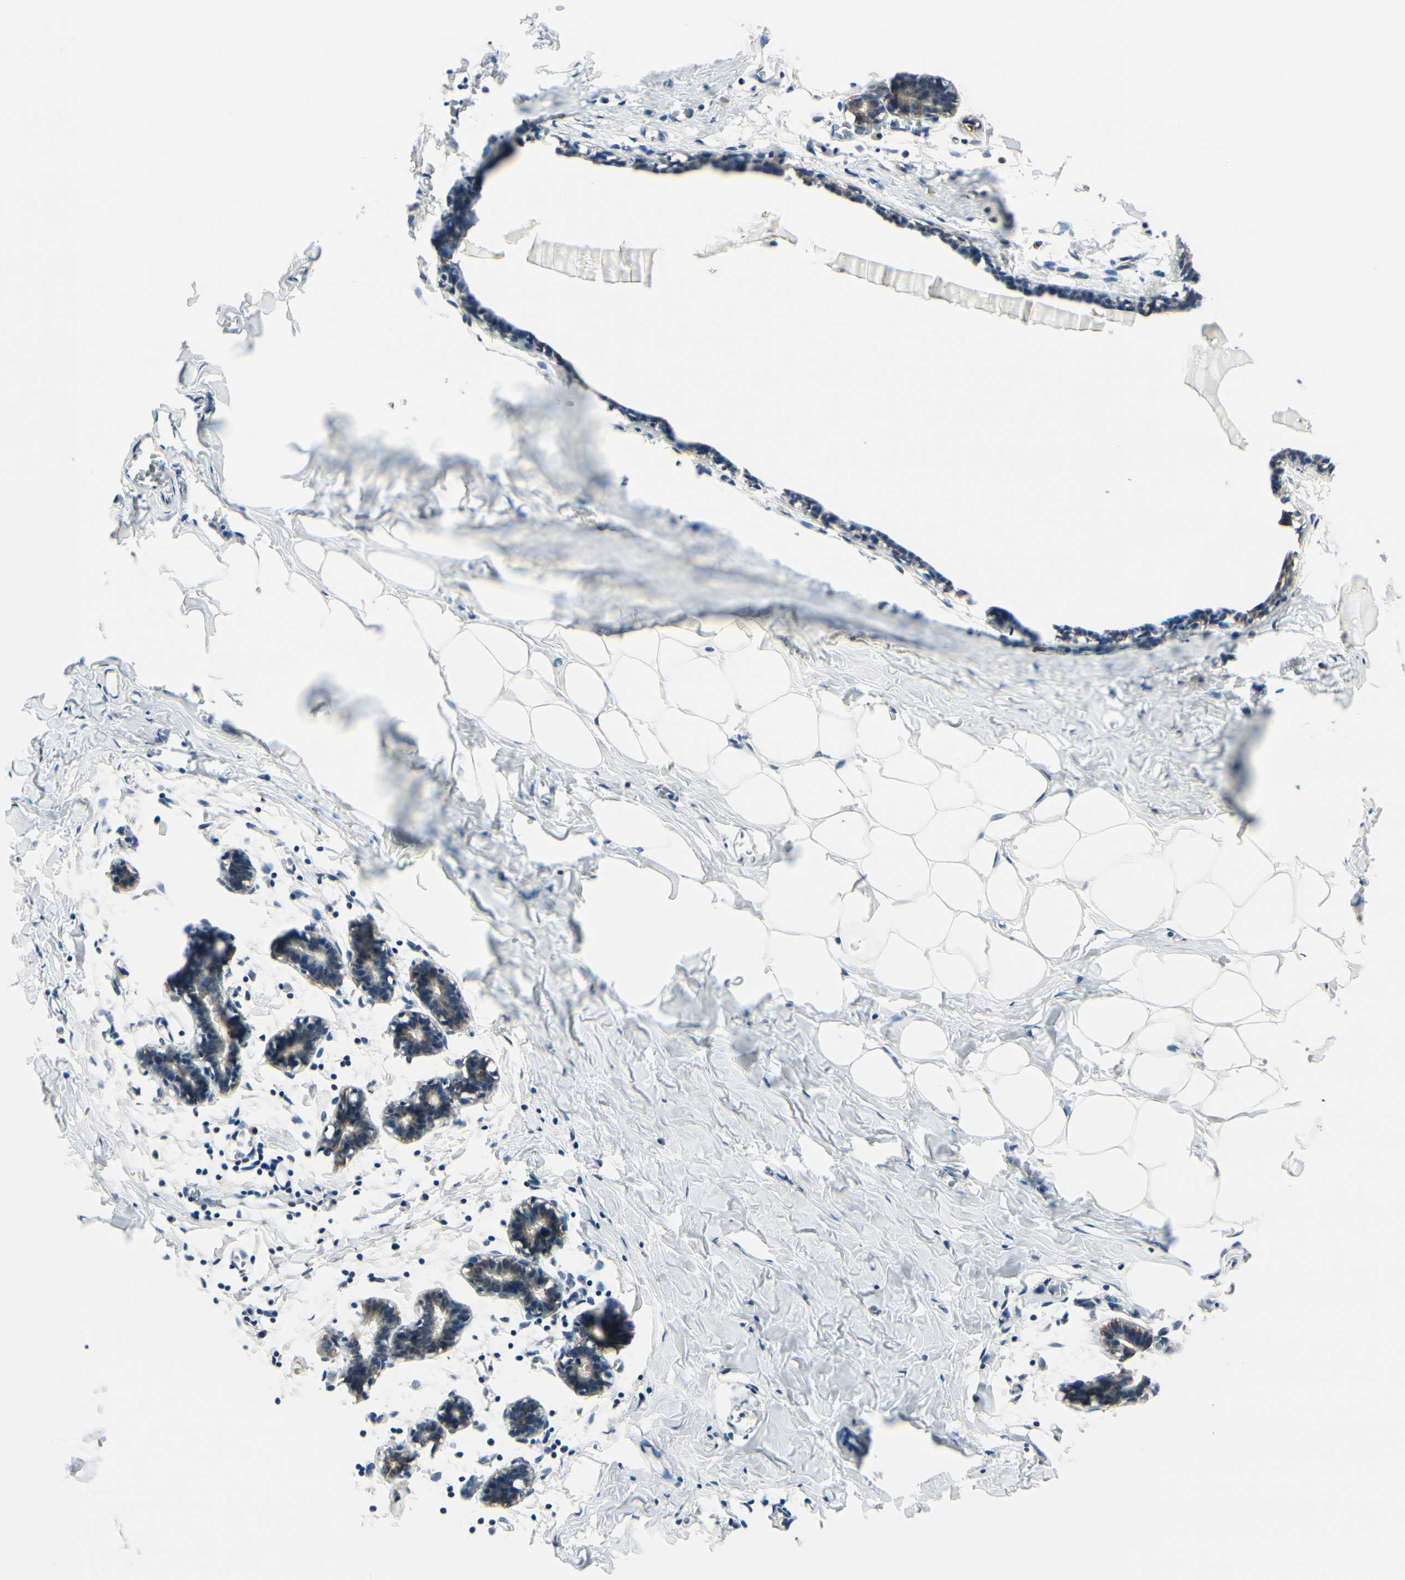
{"staining": {"intensity": "weak", "quantity": "25%-75%", "location": "cytoplasmic/membranous"}, "tissue": "breast", "cell_type": "Adipocytes", "image_type": "normal", "snomed": [{"axis": "morphology", "description": "Normal tissue, NOS"}, {"axis": "topography", "description": "Breast"}], "caption": "A histopathology image showing weak cytoplasmic/membranous expression in about 25%-75% of adipocytes in unremarkable breast, as visualized by brown immunohistochemical staining.", "gene": "HSF1", "patient": {"sex": "female", "age": 27}}